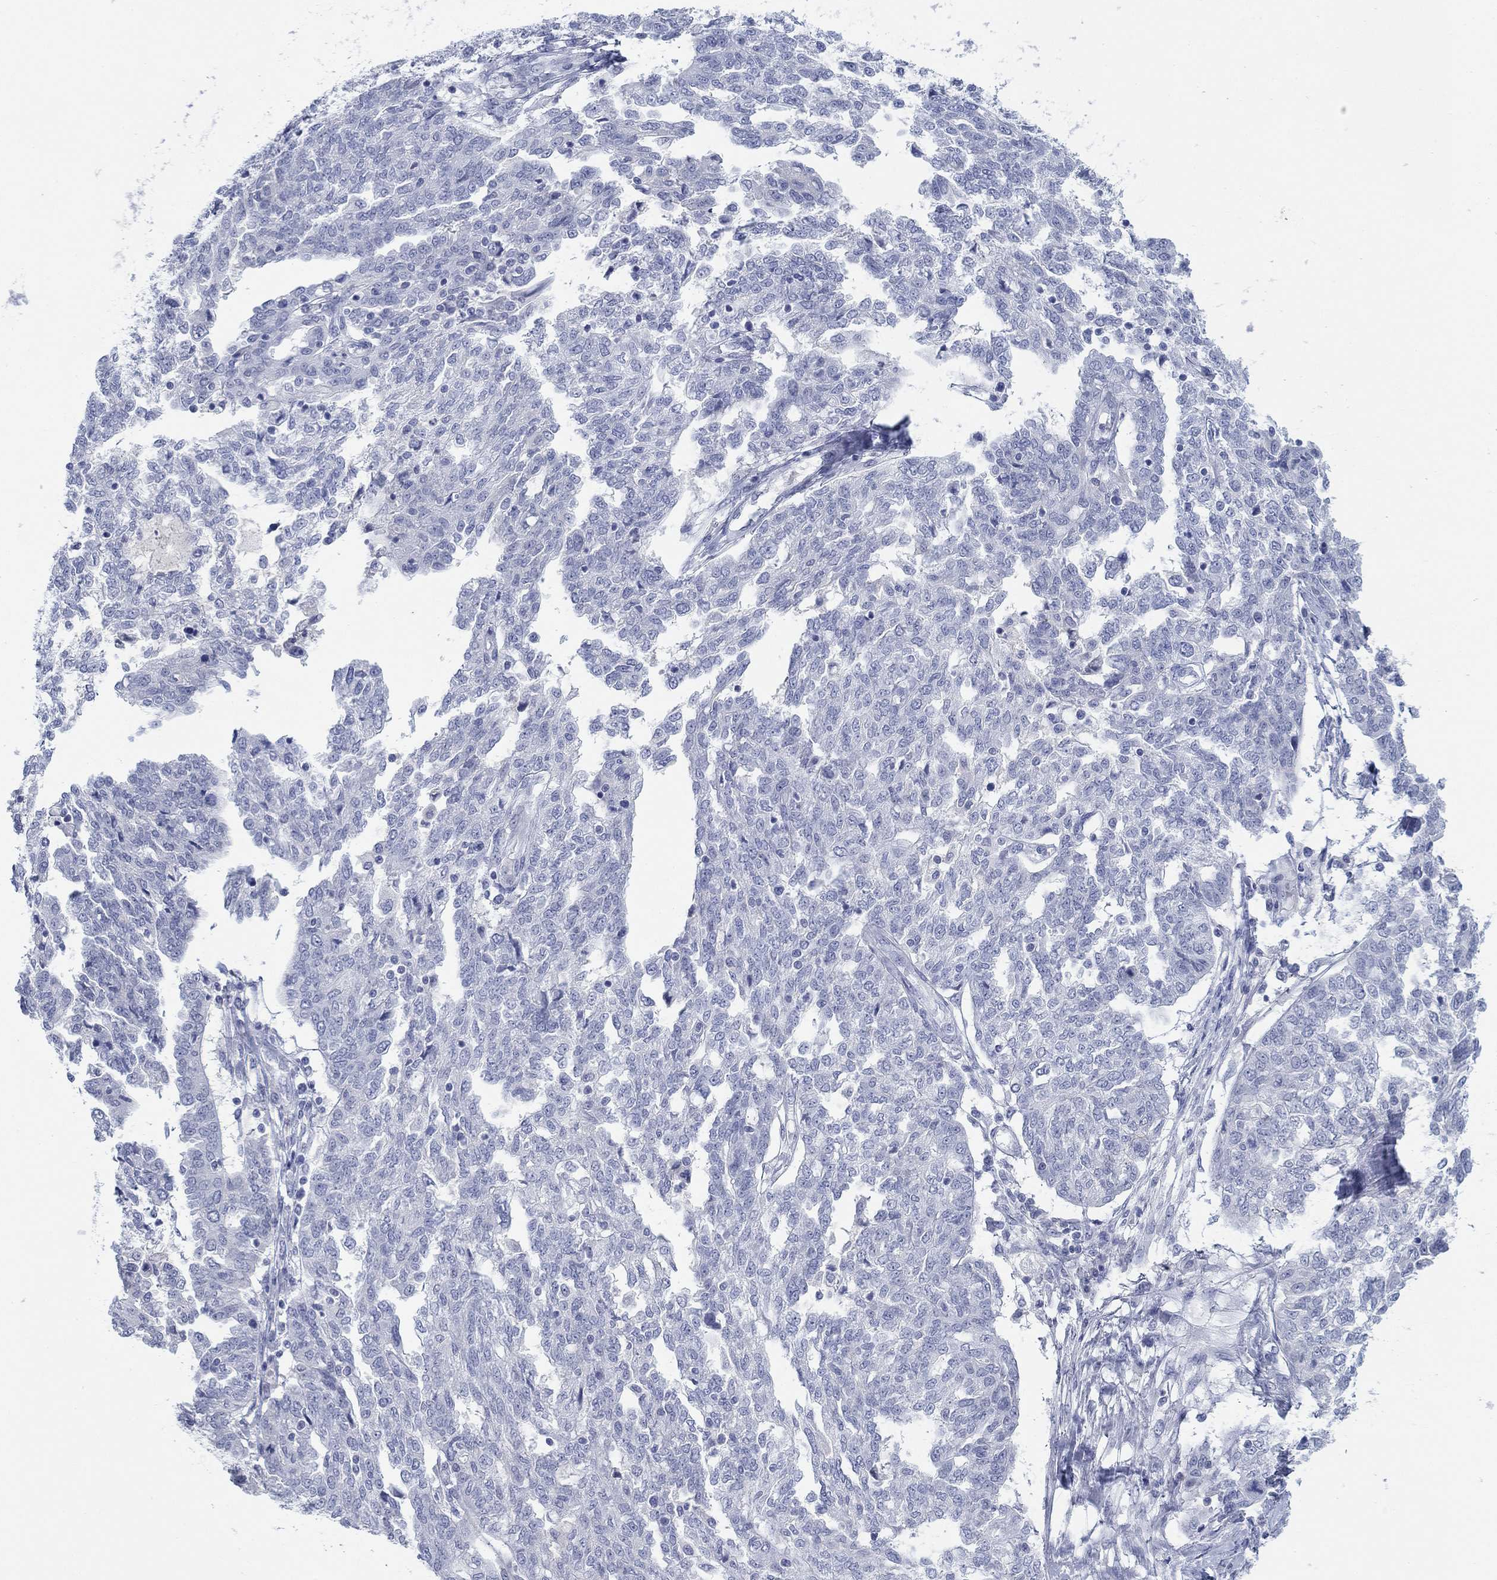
{"staining": {"intensity": "negative", "quantity": "none", "location": "none"}, "tissue": "ovarian cancer", "cell_type": "Tumor cells", "image_type": "cancer", "snomed": [{"axis": "morphology", "description": "Cystadenocarcinoma, serous, NOS"}, {"axis": "topography", "description": "Ovary"}], "caption": "High power microscopy micrograph of an immunohistochemistry (IHC) image of ovarian cancer (serous cystadenocarcinoma), revealing no significant staining in tumor cells. Brightfield microscopy of IHC stained with DAB (brown) and hematoxylin (blue), captured at high magnification.", "gene": "PDYN", "patient": {"sex": "female", "age": 67}}